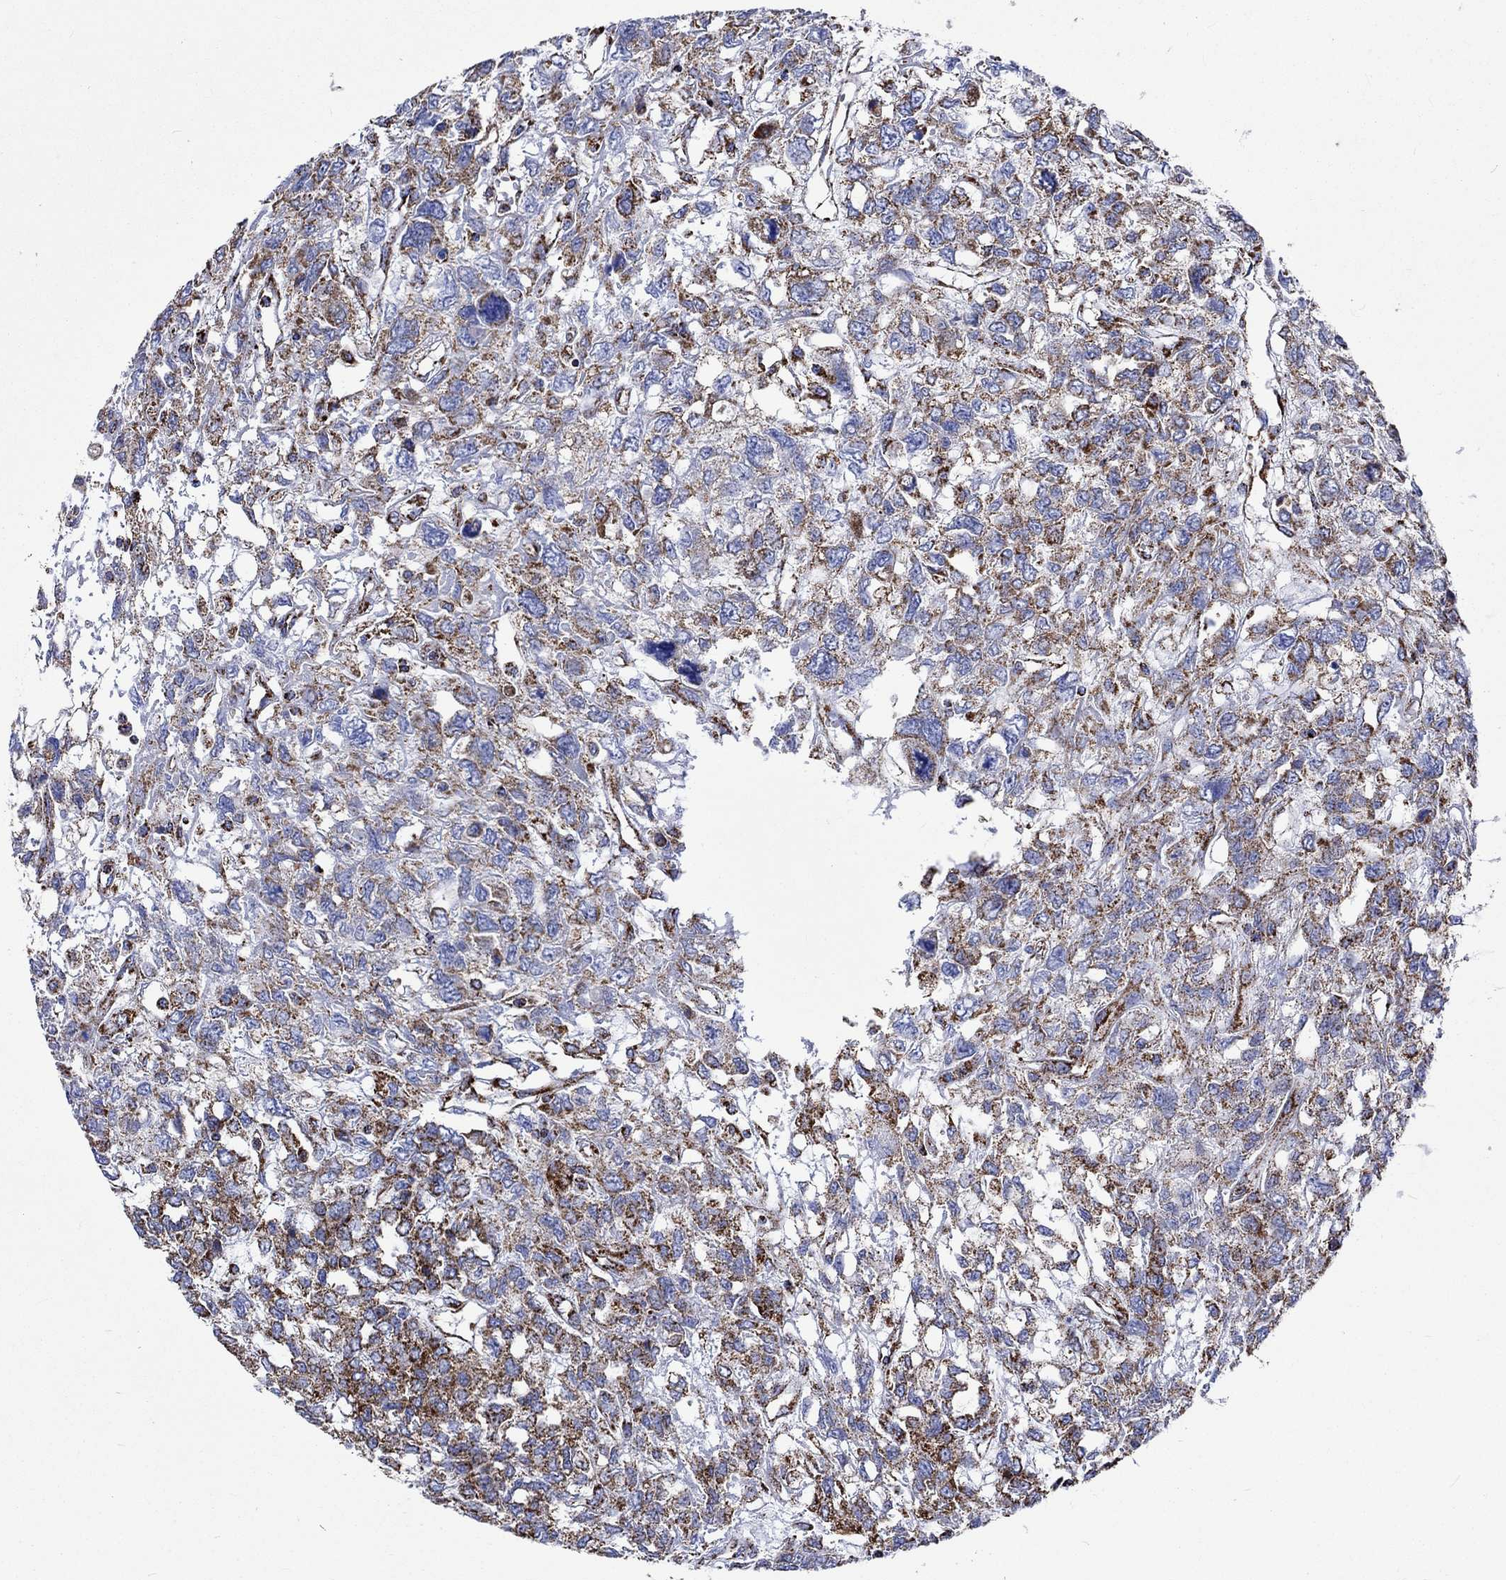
{"staining": {"intensity": "strong", "quantity": "25%-75%", "location": "cytoplasmic/membranous"}, "tissue": "testis cancer", "cell_type": "Tumor cells", "image_type": "cancer", "snomed": [{"axis": "morphology", "description": "Seminoma, NOS"}, {"axis": "topography", "description": "Testis"}], "caption": "Immunohistochemical staining of human testis cancer reveals high levels of strong cytoplasmic/membranous expression in about 25%-75% of tumor cells.", "gene": "RCE1", "patient": {"sex": "male", "age": 52}}